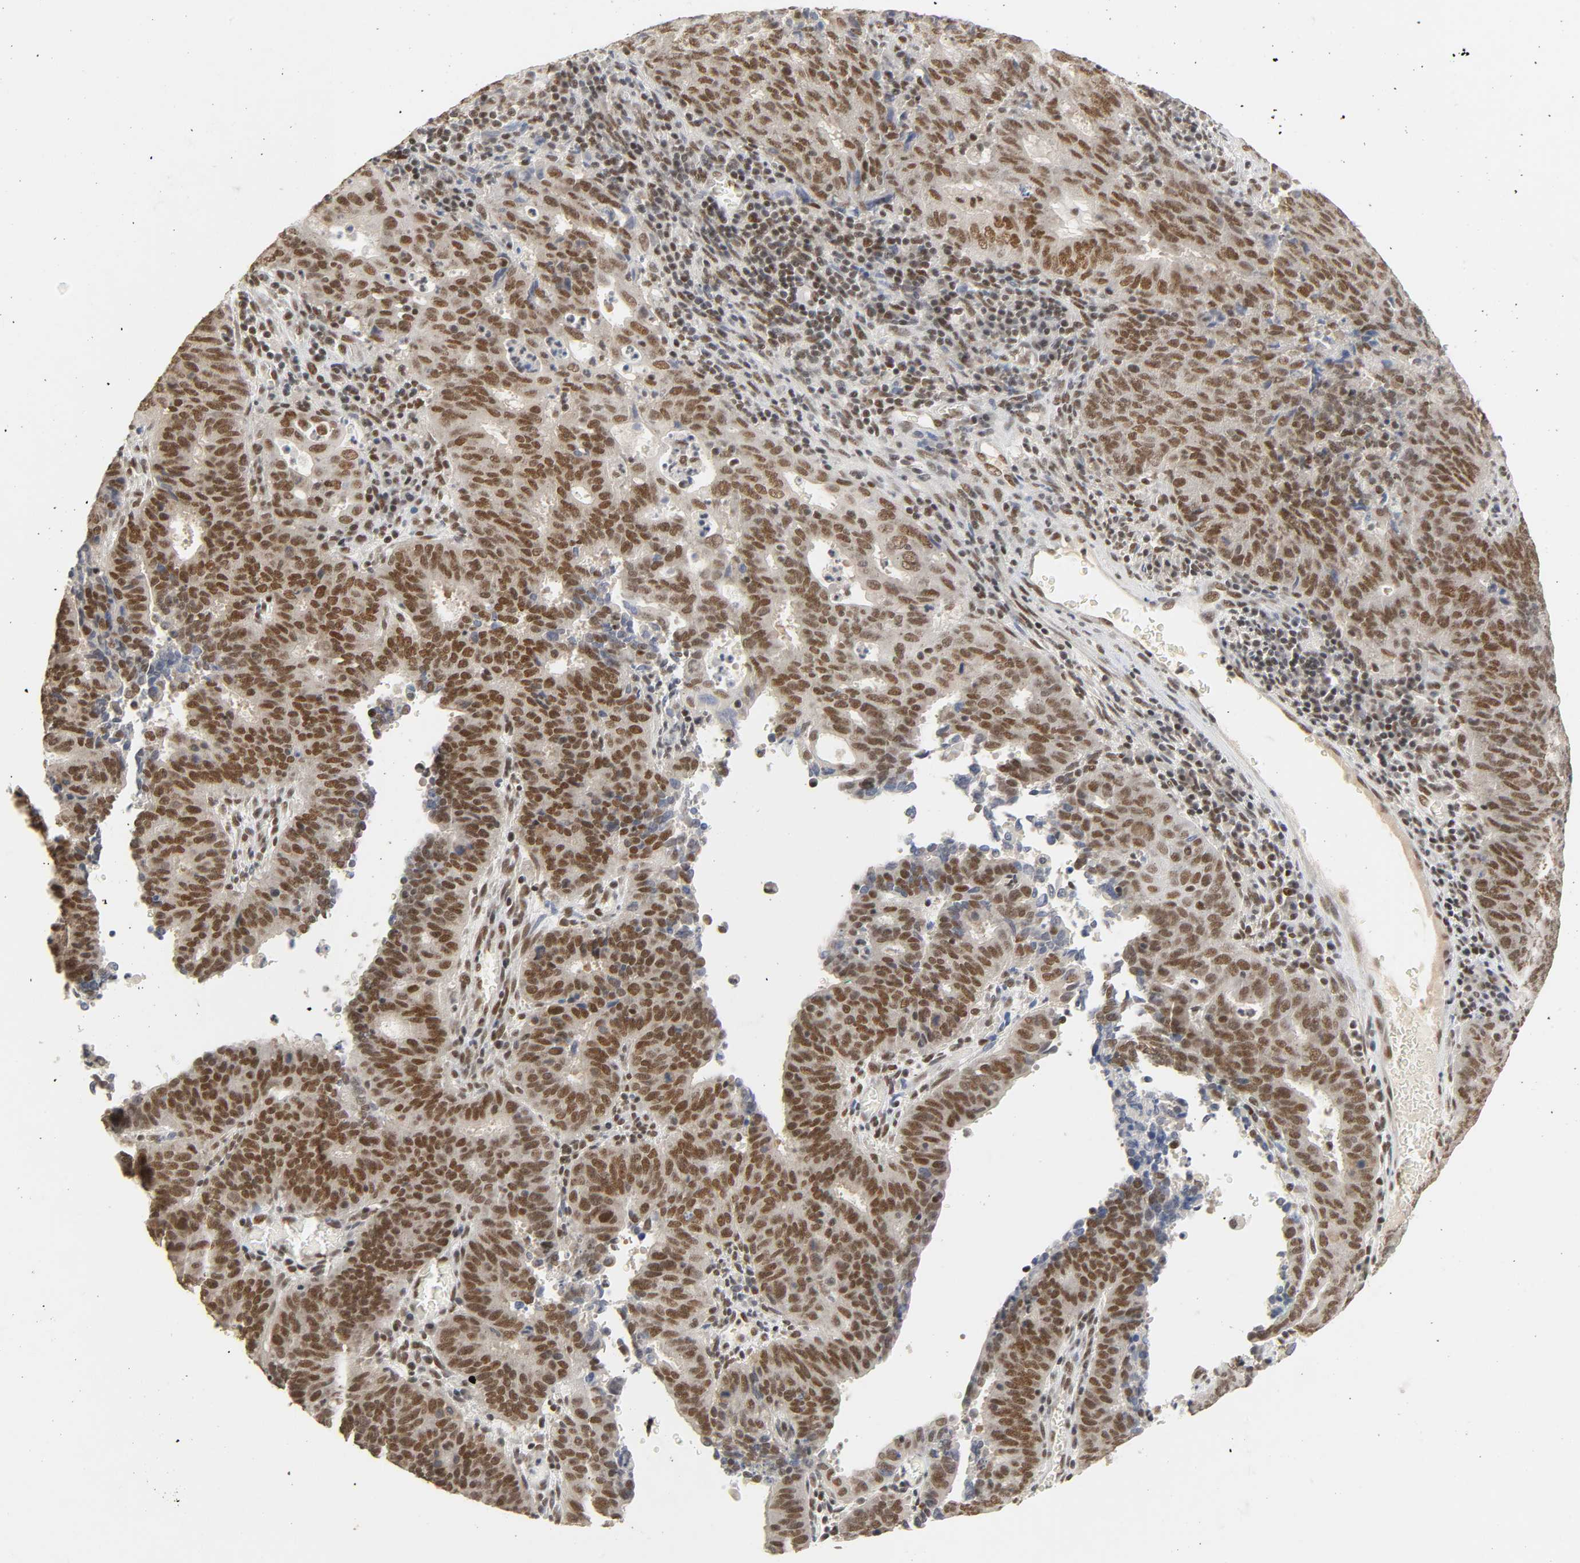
{"staining": {"intensity": "moderate", "quantity": ">75%", "location": "nuclear"}, "tissue": "cervical cancer", "cell_type": "Tumor cells", "image_type": "cancer", "snomed": [{"axis": "morphology", "description": "Adenocarcinoma, NOS"}, {"axis": "topography", "description": "Cervix"}], "caption": "Immunohistochemical staining of cervical cancer (adenocarcinoma) exhibits medium levels of moderate nuclear protein expression in about >75% of tumor cells. The protein of interest is shown in brown color, while the nuclei are stained blue.", "gene": "NCOA6", "patient": {"sex": "female", "age": 44}}